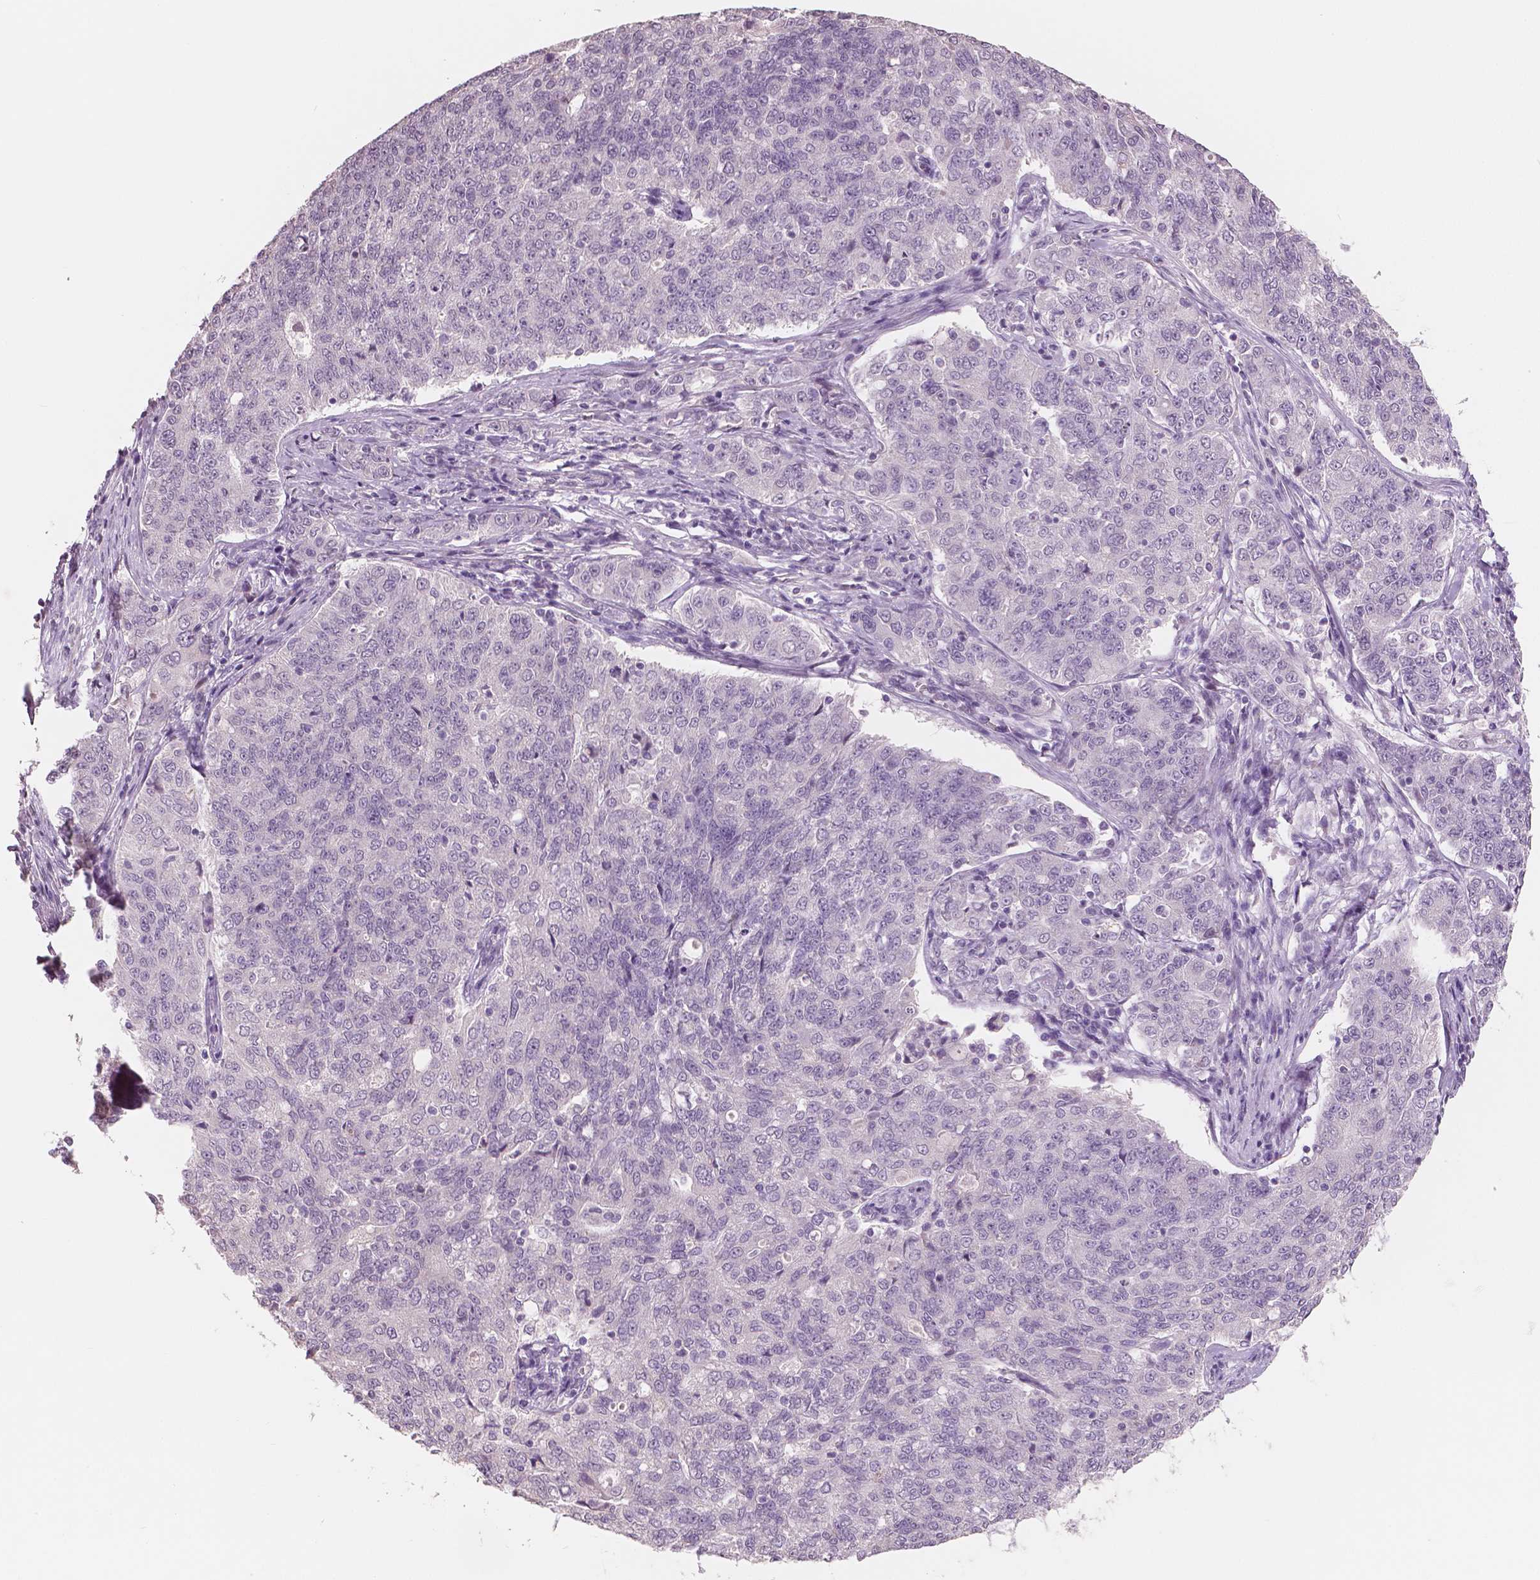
{"staining": {"intensity": "negative", "quantity": "none", "location": "none"}, "tissue": "endometrial cancer", "cell_type": "Tumor cells", "image_type": "cancer", "snomed": [{"axis": "morphology", "description": "Adenocarcinoma, NOS"}, {"axis": "topography", "description": "Endometrium"}], "caption": "Photomicrograph shows no significant protein expression in tumor cells of adenocarcinoma (endometrial).", "gene": "NECAB1", "patient": {"sex": "female", "age": 43}}